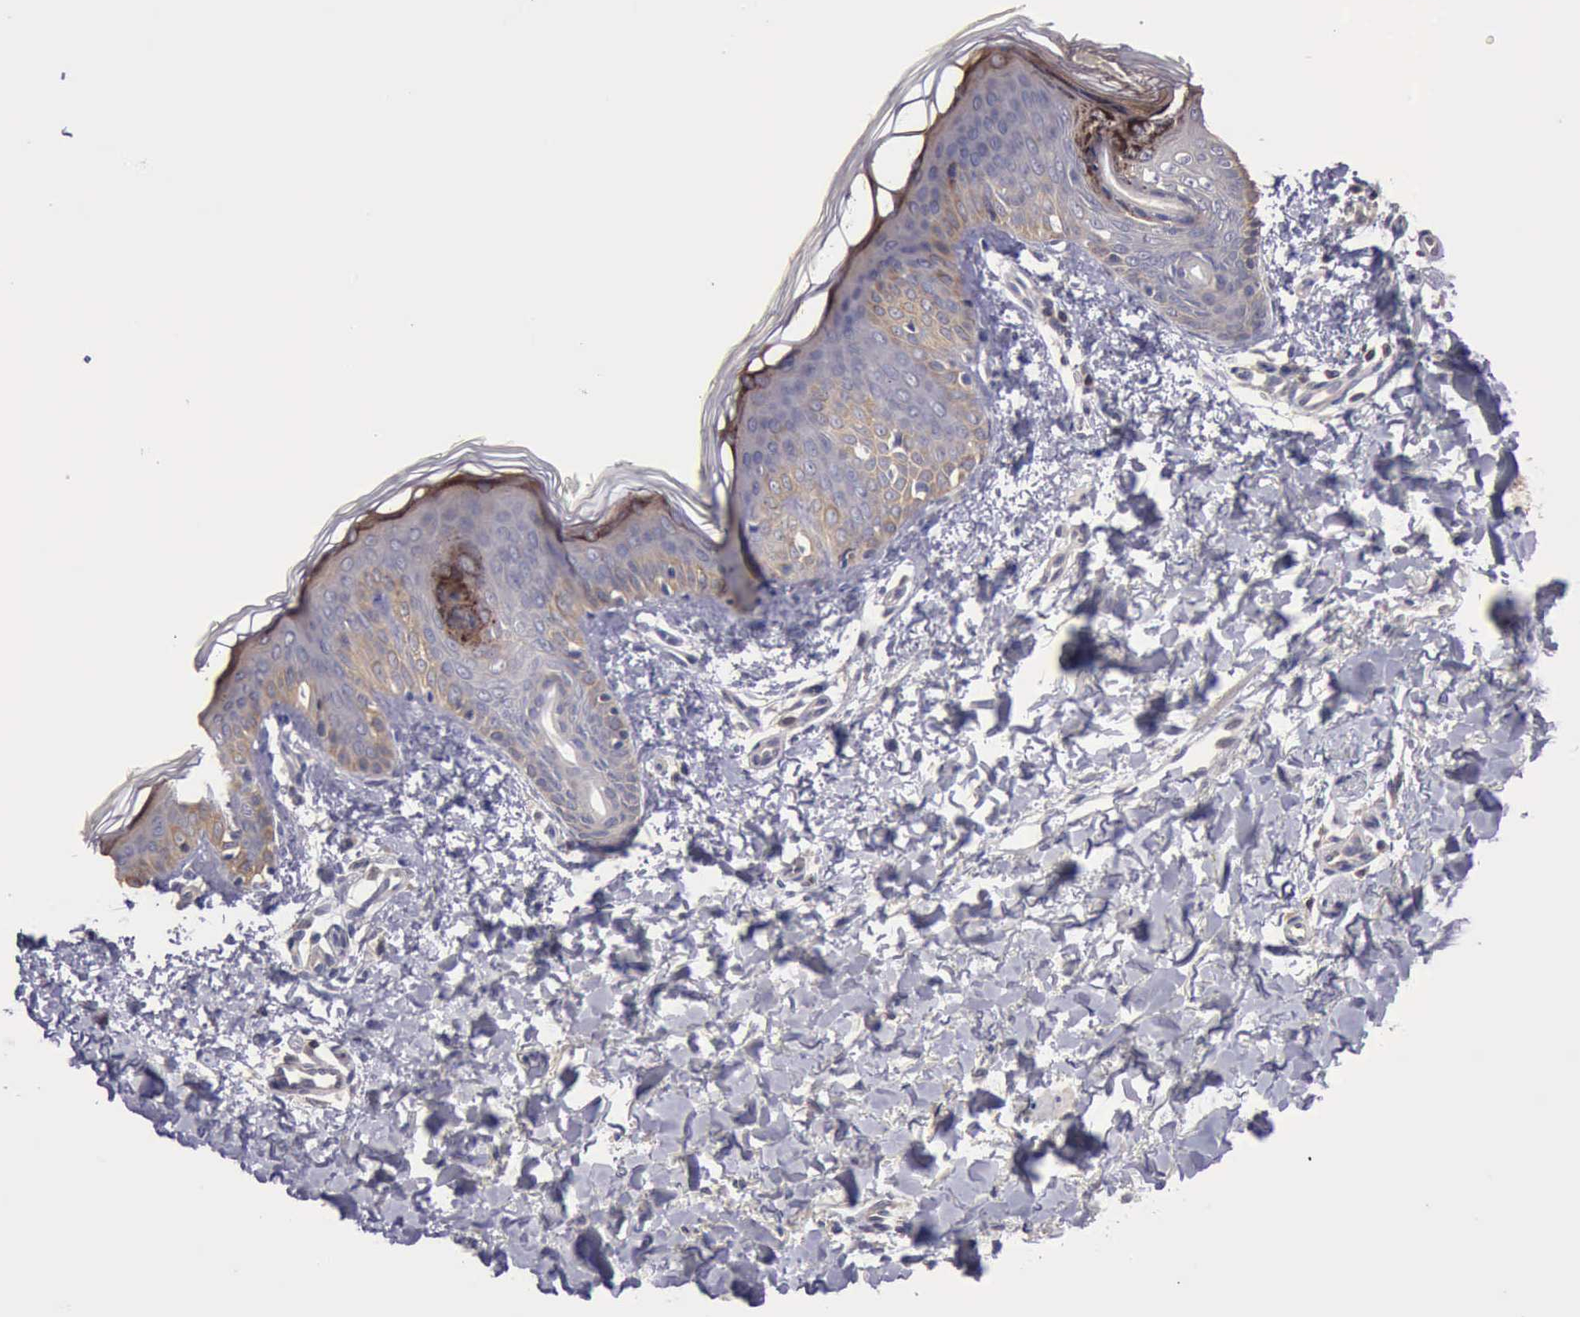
{"staining": {"intensity": "negative", "quantity": "none", "location": "none"}, "tissue": "skin", "cell_type": "Fibroblasts", "image_type": "normal", "snomed": [{"axis": "morphology", "description": "Normal tissue, NOS"}, {"axis": "topography", "description": "Skin"}], "caption": "Immunohistochemistry photomicrograph of benign skin stained for a protein (brown), which shows no staining in fibroblasts. (Immunohistochemistry (ihc), brightfield microscopy, high magnification).", "gene": "RAB39B", "patient": {"sex": "female", "age": 4}}